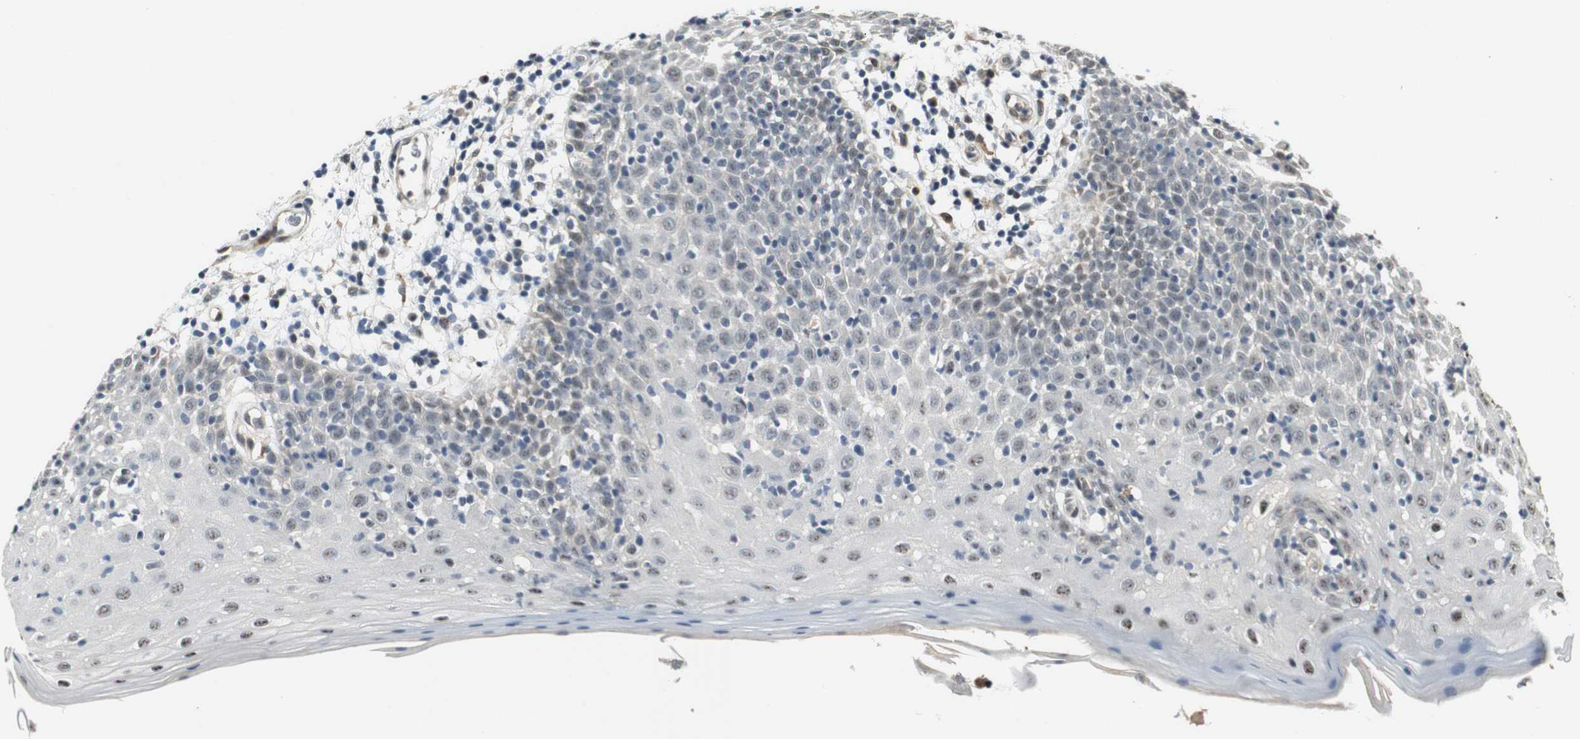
{"staining": {"intensity": "weak", "quantity": "25%-75%", "location": "nuclear"}, "tissue": "oral mucosa", "cell_type": "Squamous epithelial cells", "image_type": "normal", "snomed": [{"axis": "morphology", "description": "Normal tissue, NOS"}, {"axis": "morphology", "description": "Squamous cell carcinoma, NOS"}, {"axis": "topography", "description": "Skeletal muscle"}, {"axis": "topography", "description": "Oral tissue"}], "caption": "Immunohistochemical staining of normal human oral mucosa demonstrates weak nuclear protein staining in about 25%-75% of squamous epithelial cells.", "gene": "LXN", "patient": {"sex": "male", "age": 71}}